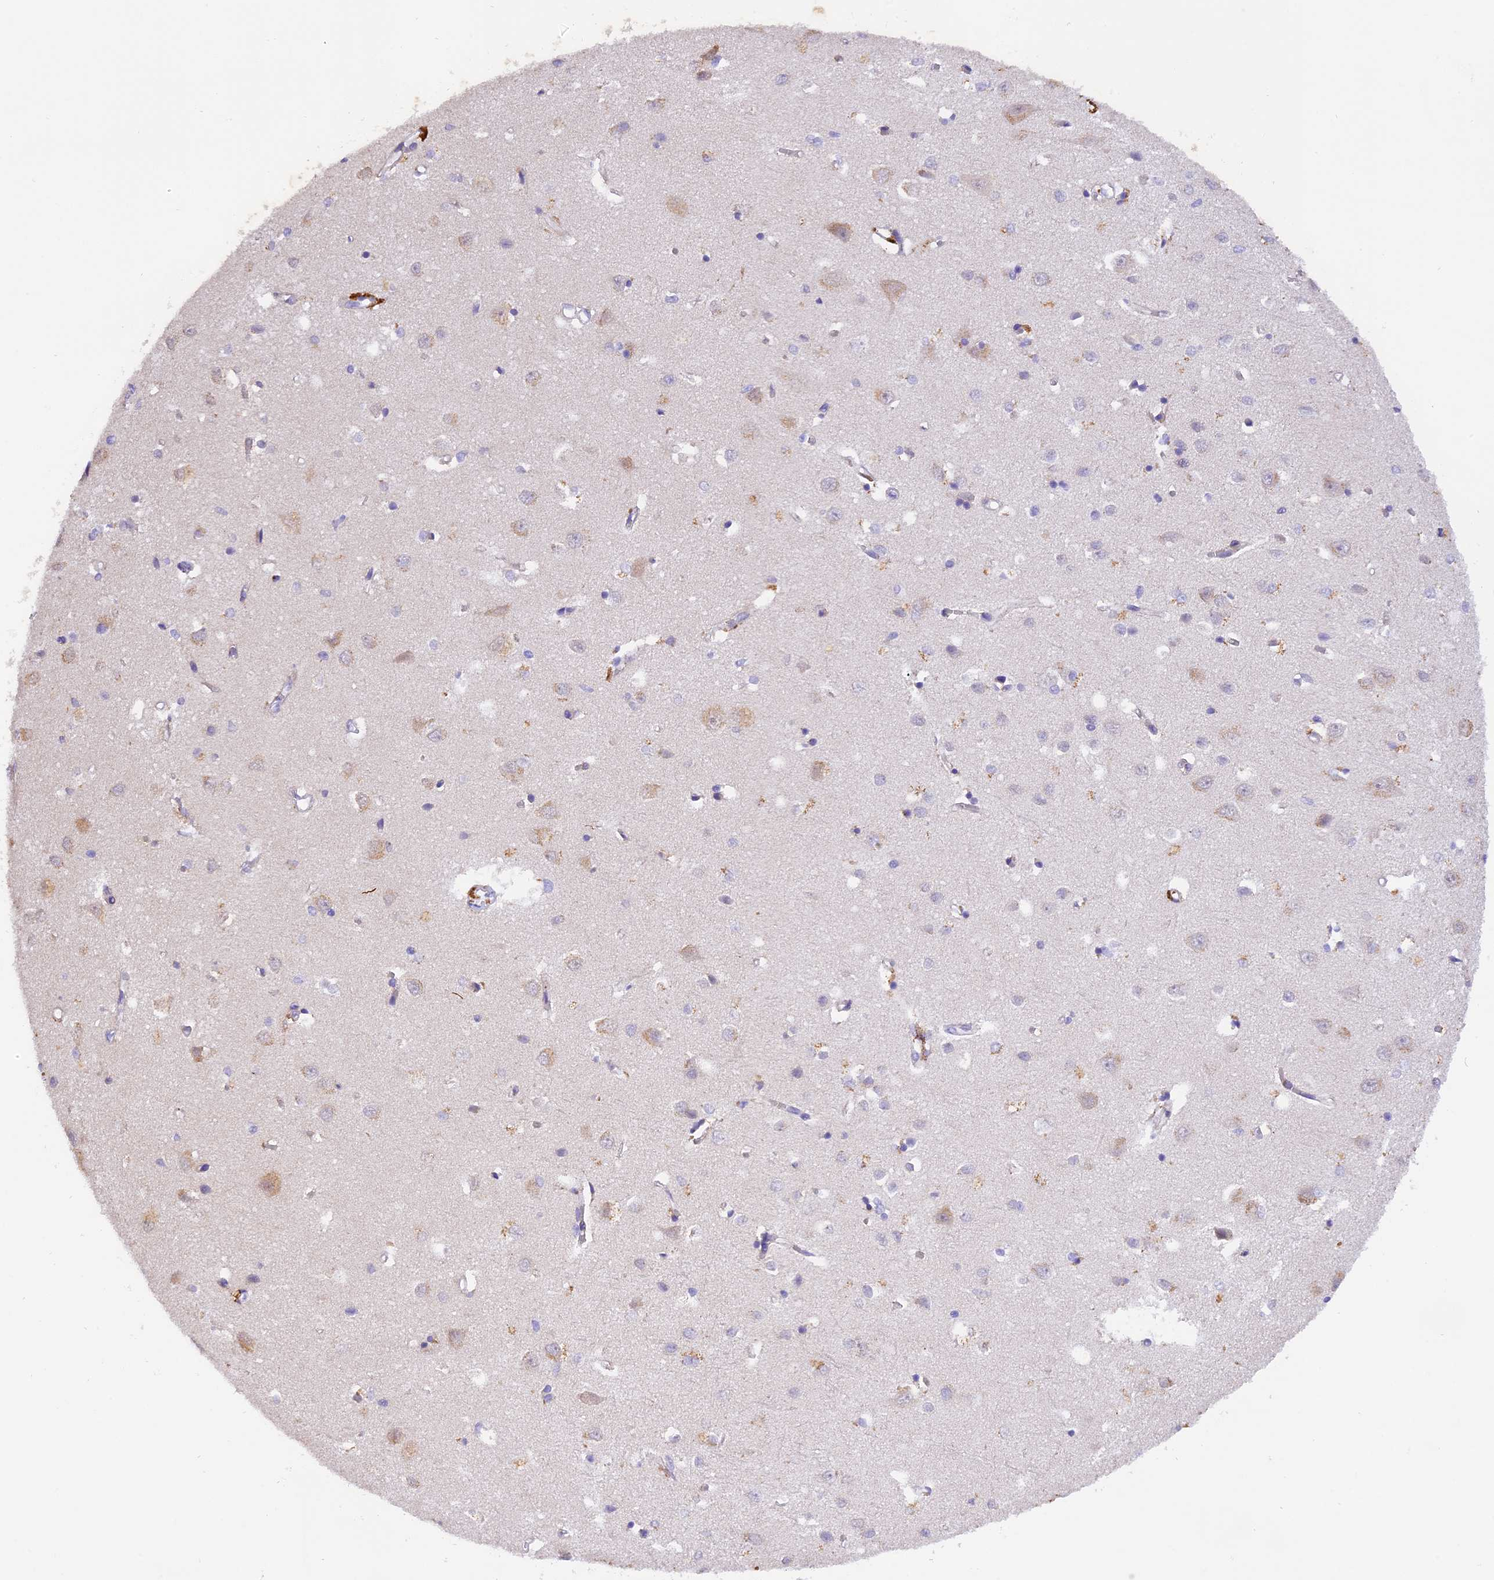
{"staining": {"intensity": "negative", "quantity": "none", "location": "none"}, "tissue": "cerebral cortex", "cell_type": "Endothelial cells", "image_type": "normal", "snomed": [{"axis": "morphology", "description": "Normal tissue, NOS"}, {"axis": "topography", "description": "Cerebral cortex"}], "caption": "Immunohistochemistry of normal human cerebral cortex shows no staining in endothelial cells.", "gene": "PKIA", "patient": {"sex": "female", "age": 64}}